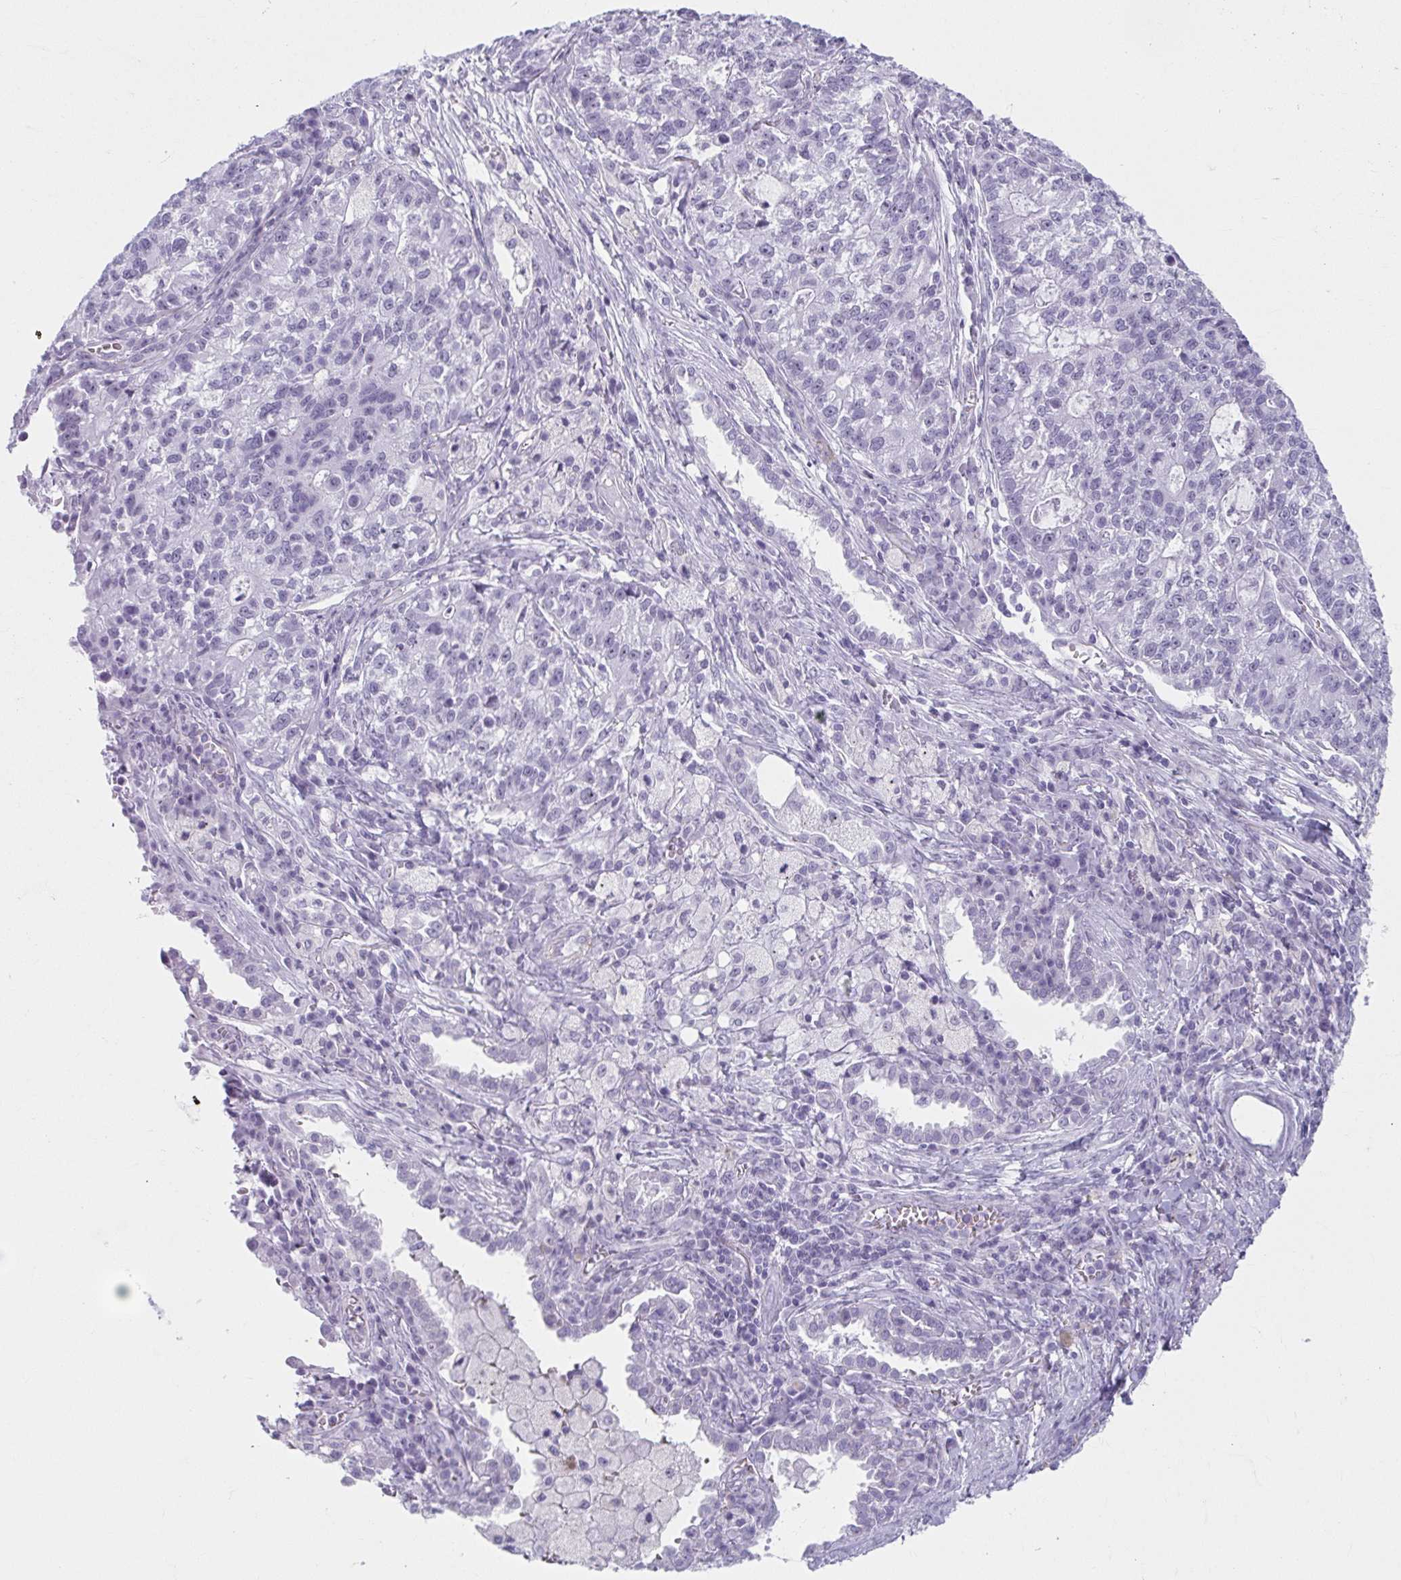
{"staining": {"intensity": "negative", "quantity": "none", "location": "none"}, "tissue": "lung cancer", "cell_type": "Tumor cells", "image_type": "cancer", "snomed": [{"axis": "morphology", "description": "Adenocarcinoma, NOS"}, {"axis": "topography", "description": "Lung"}], "caption": "This image is of adenocarcinoma (lung) stained with immunohistochemistry to label a protein in brown with the nuclei are counter-stained blue. There is no staining in tumor cells.", "gene": "MOBP", "patient": {"sex": "male", "age": 57}}